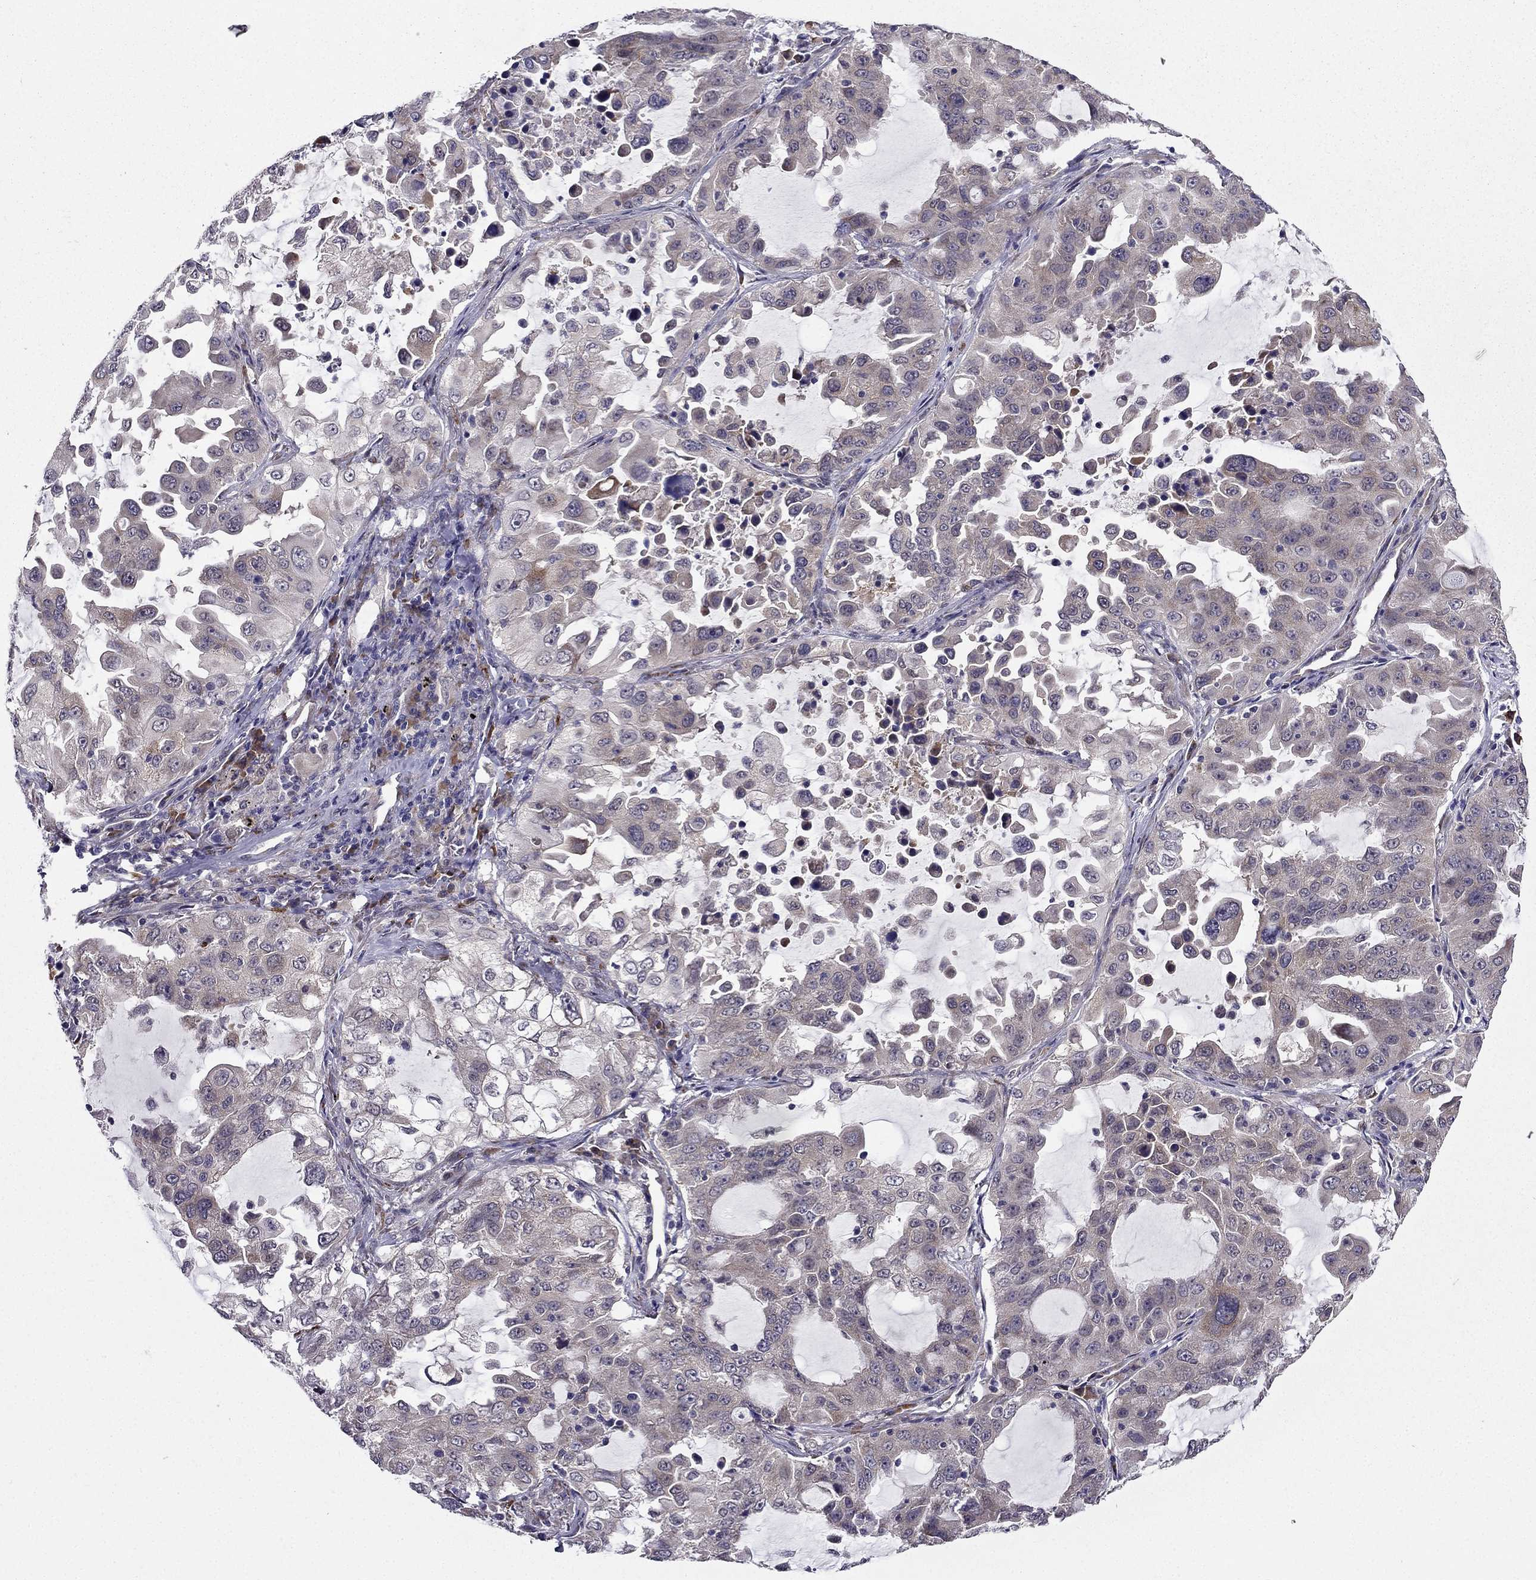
{"staining": {"intensity": "weak", "quantity": "<25%", "location": "cytoplasmic/membranous"}, "tissue": "lung cancer", "cell_type": "Tumor cells", "image_type": "cancer", "snomed": [{"axis": "morphology", "description": "Adenocarcinoma, NOS"}, {"axis": "topography", "description": "Lung"}], "caption": "Adenocarcinoma (lung) was stained to show a protein in brown. There is no significant positivity in tumor cells.", "gene": "ARHGEF28", "patient": {"sex": "female", "age": 61}}